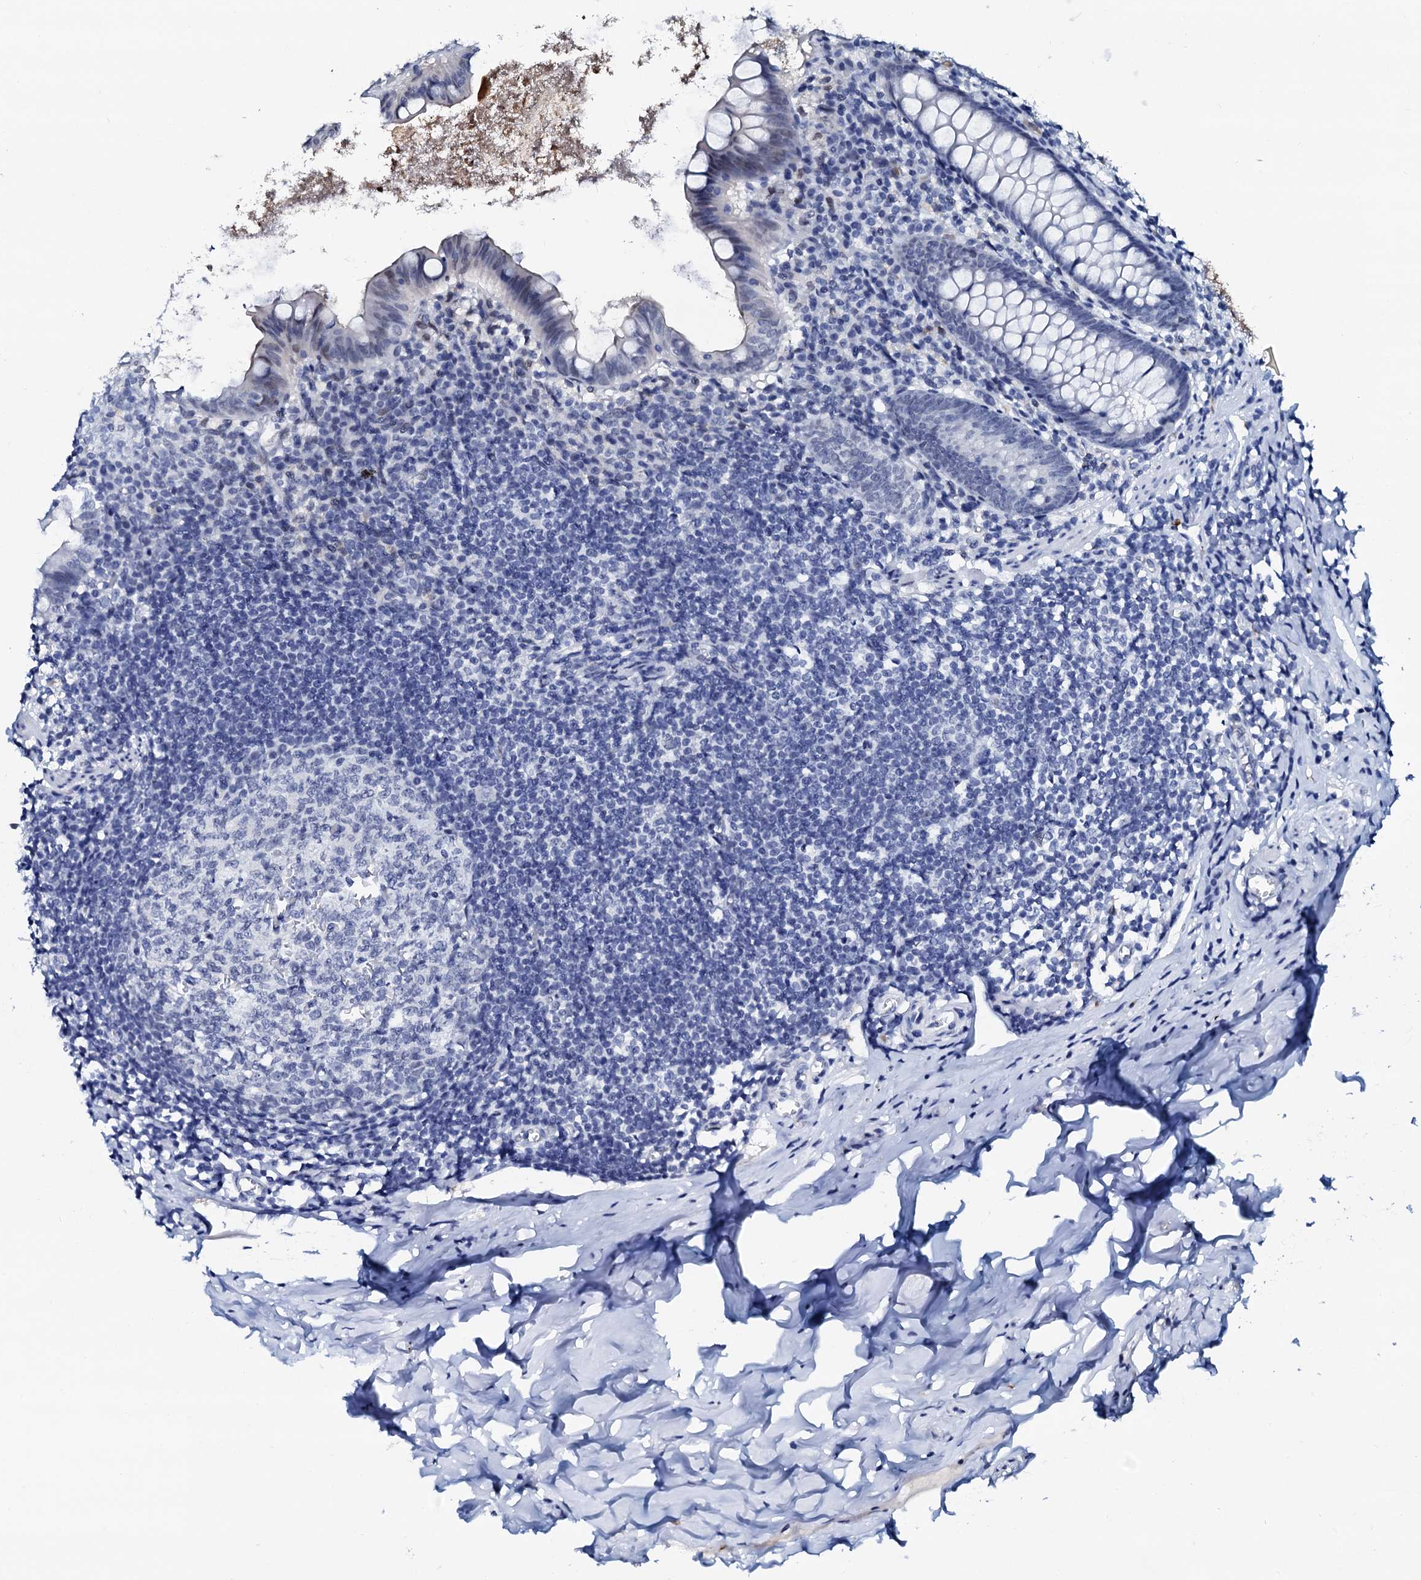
{"staining": {"intensity": "negative", "quantity": "none", "location": "none"}, "tissue": "appendix", "cell_type": "Glandular cells", "image_type": "normal", "snomed": [{"axis": "morphology", "description": "Normal tissue, NOS"}, {"axis": "topography", "description": "Appendix"}], "caption": "Immunohistochemistry (IHC) photomicrograph of normal appendix: appendix stained with DAB displays no significant protein expression in glandular cells.", "gene": "SPATA19", "patient": {"sex": "female", "age": 51}}